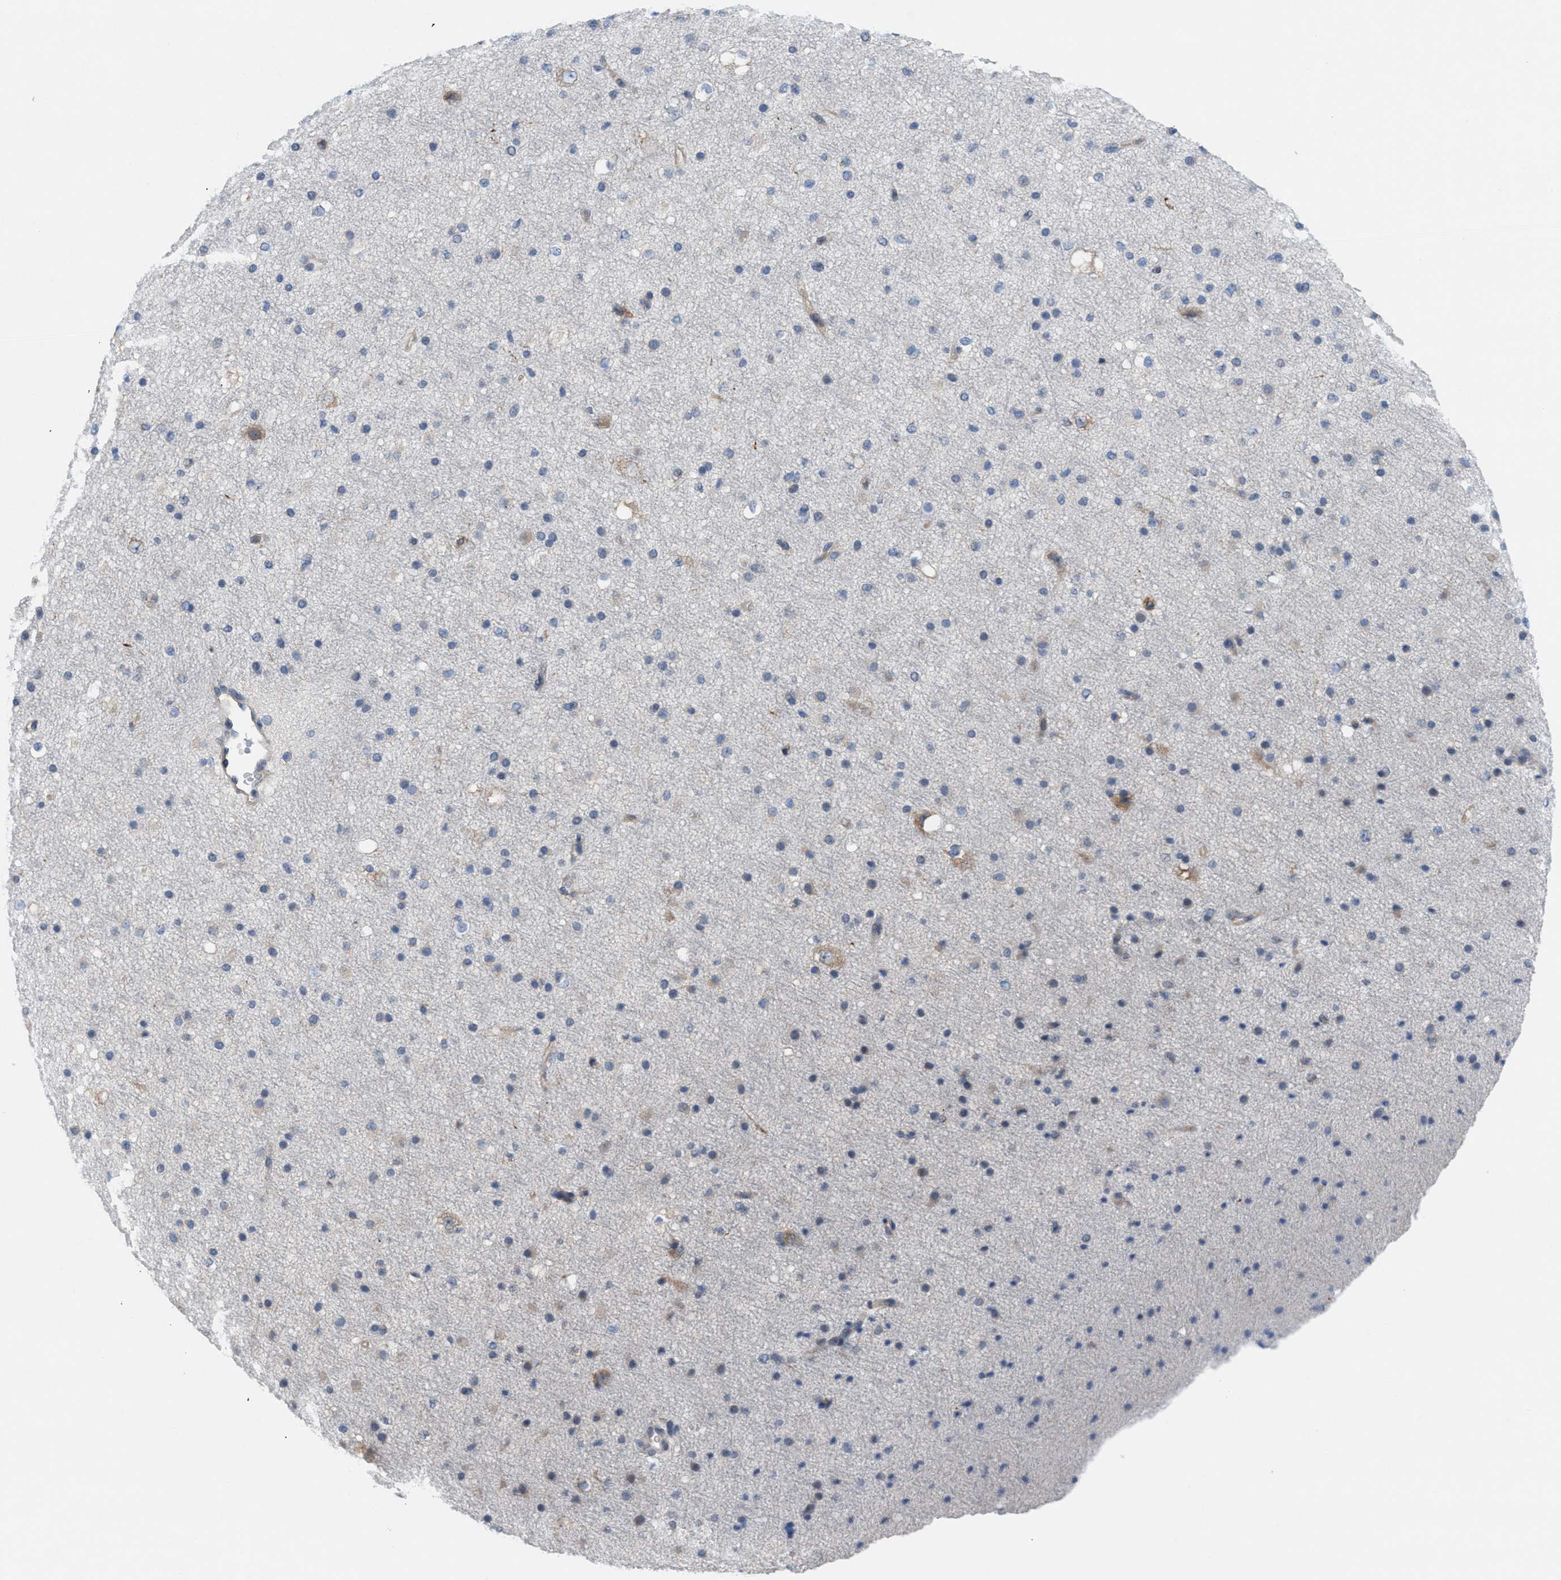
{"staining": {"intensity": "negative", "quantity": "none", "location": "none"}, "tissue": "cerebral cortex", "cell_type": "Endothelial cells", "image_type": "normal", "snomed": [{"axis": "morphology", "description": "Normal tissue, NOS"}, {"axis": "morphology", "description": "Developmental malformation"}, {"axis": "topography", "description": "Cerebral cortex"}], "caption": "Histopathology image shows no significant protein expression in endothelial cells of benign cerebral cortex. (DAB (3,3'-diaminobenzidine) IHC visualized using brightfield microscopy, high magnification).", "gene": "UBAP2", "patient": {"sex": "female", "age": 30}}